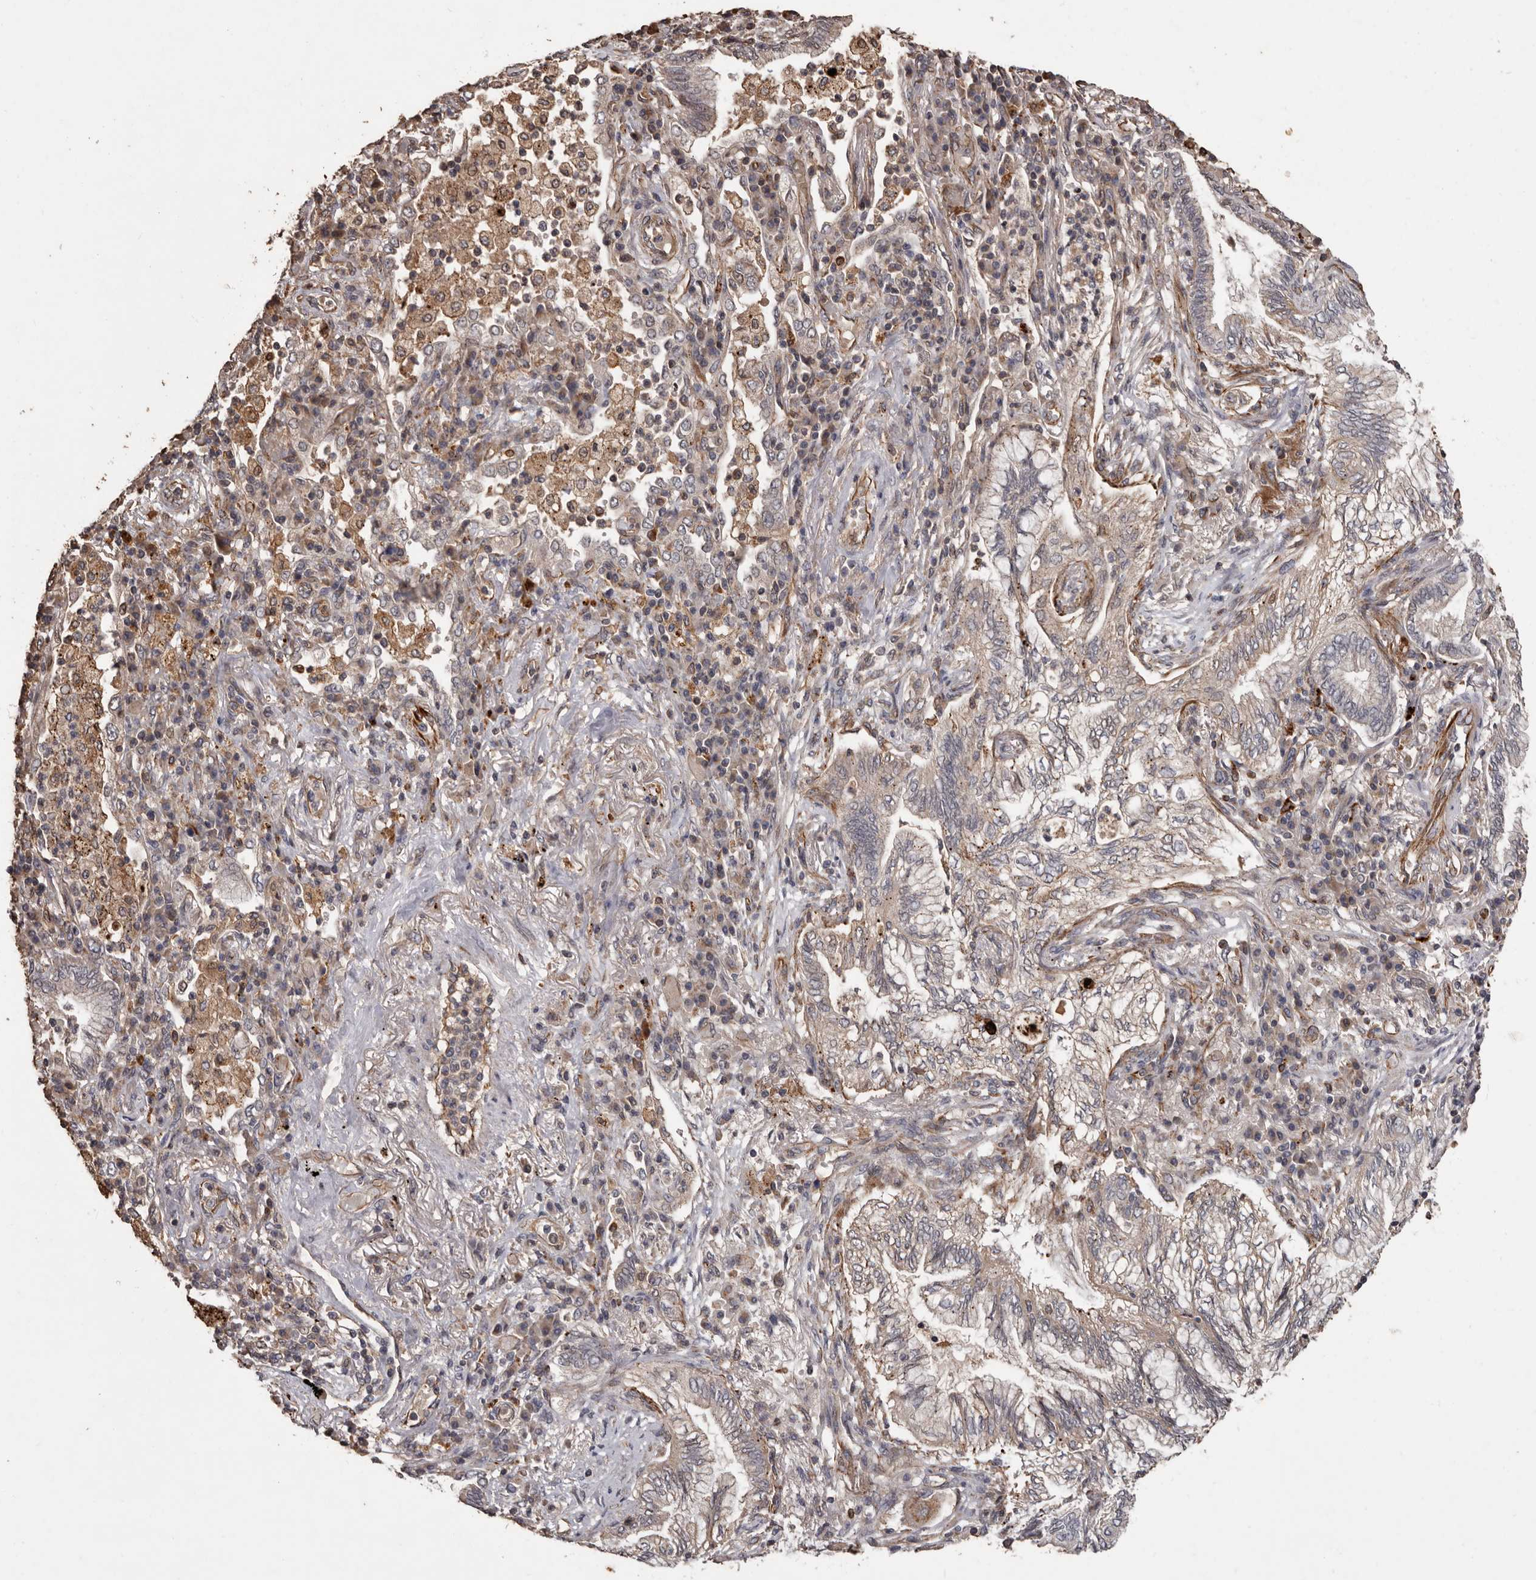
{"staining": {"intensity": "moderate", "quantity": "25%-75%", "location": "cytoplasmic/membranous"}, "tissue": "bronchus", "cell_type": "Respiratory epithelial cells", "image_type": "normal", "snomed": [{"axis": "morphology", "description": "Normal tissue, NOS"}, {"axis": "morphology", "description": "Adenocarcinoma, NOS"}, {"axis": "topography", "description": "Bronchus"}, {"axis": "topography", "description": "Lung"}], "caption": "Immunohistochemical staining of unremarkable human bronchus reveals medium levels of moderate cytoplasmic/membranous staining in about 25%-75% of respiratory epithelial cells.", "gene": "BRAT1", "patient": {"sex": "female", "age": 70}}